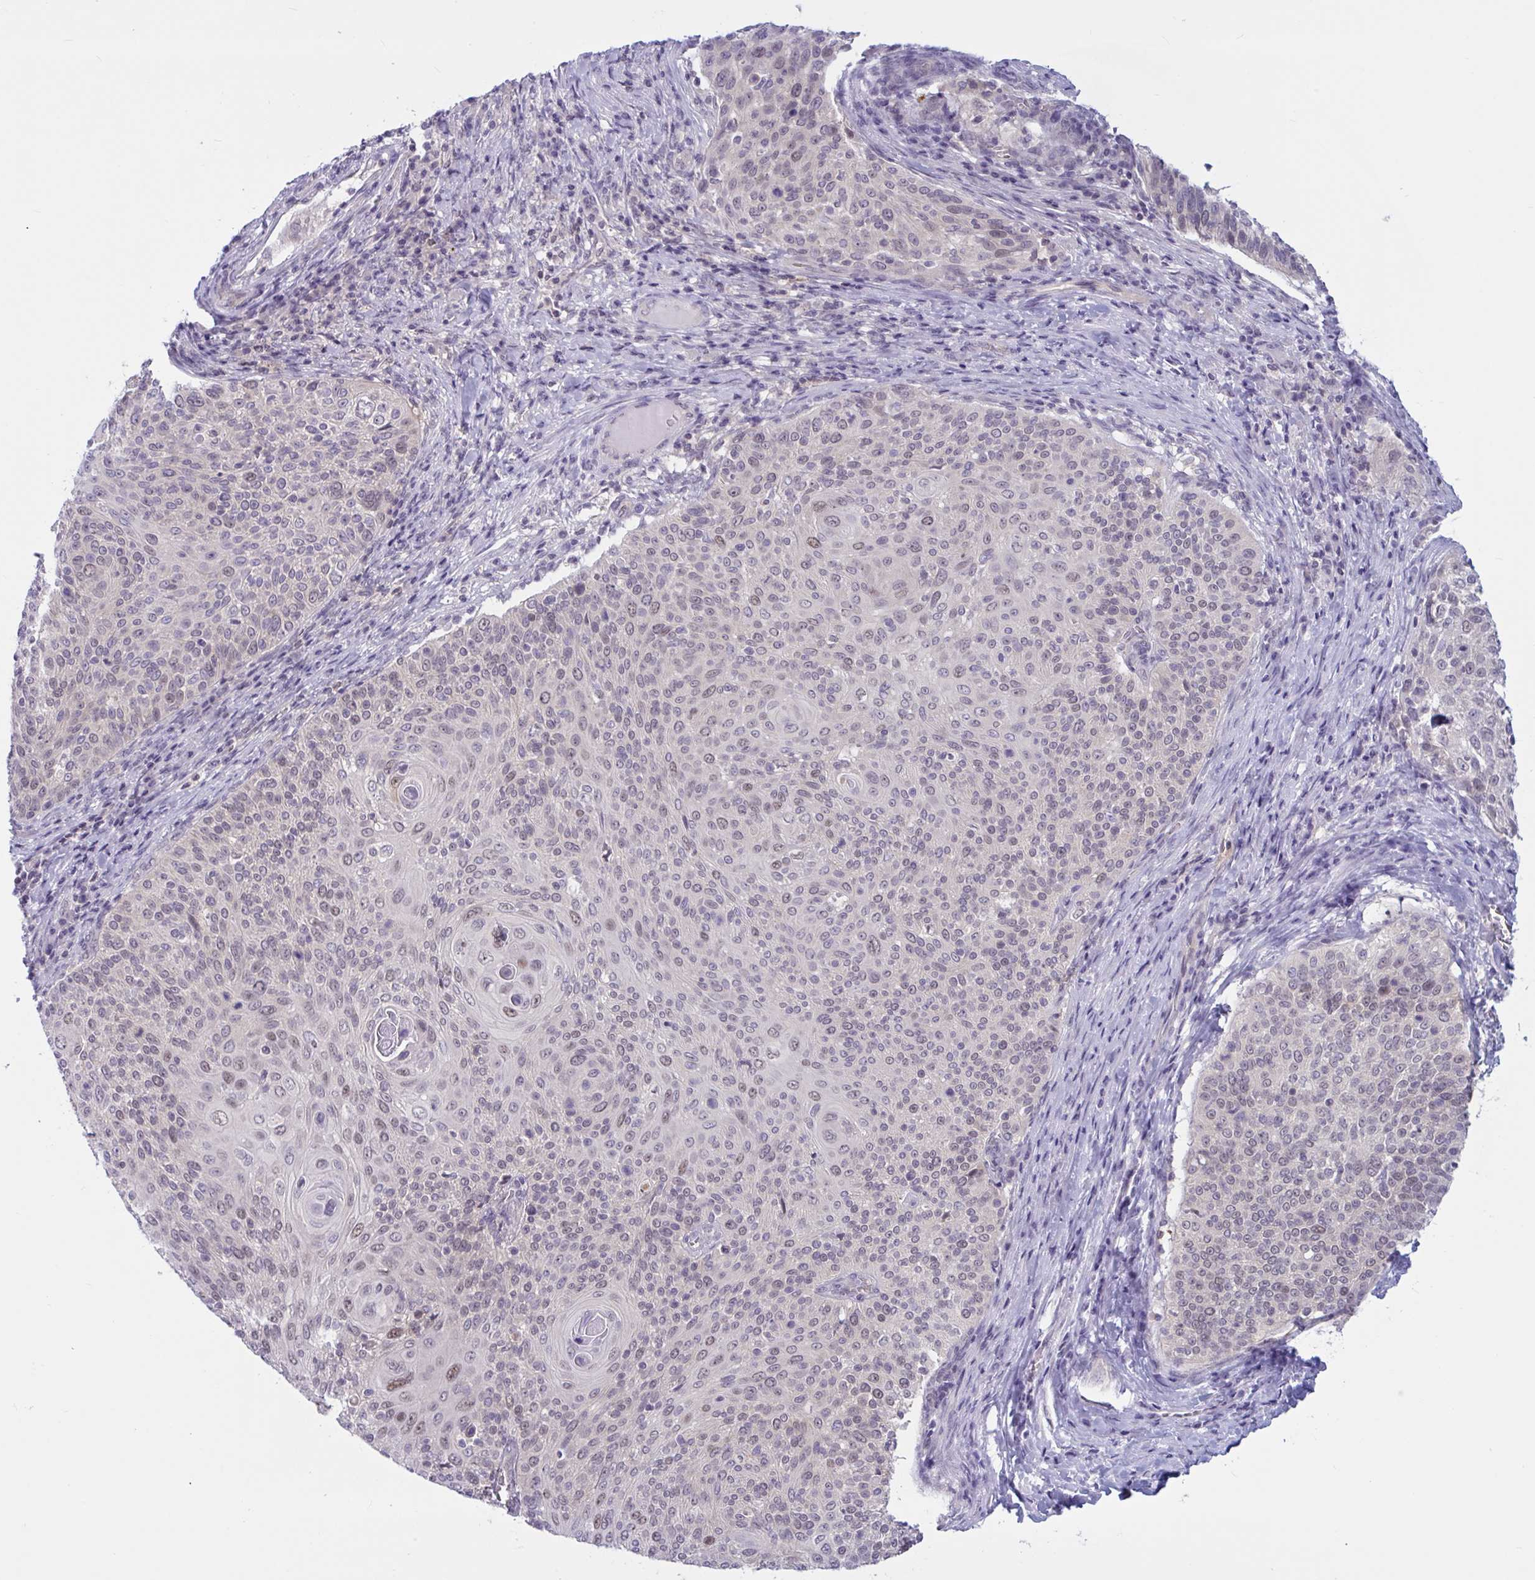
{"staining": {"intensity": "negative", "quantity": "none", "location": "none"}, "tissue": "cervical cancer", "cell_type": "Tumor cells", "image_type": "cancer", "snomed": [{"axis": "morphology", "description": "Squamous cell carcinoma, NOS"}, {"axis": "topography", "description": "Cervix"}], "caption": "This is a image of immunohistochemistry (IHC) staining of cervical cancer (squamous cell carcinoma), which shows no staining in tumor cells.", "gene": "TSN", "patient": {"sex": "female", "age": 31}}